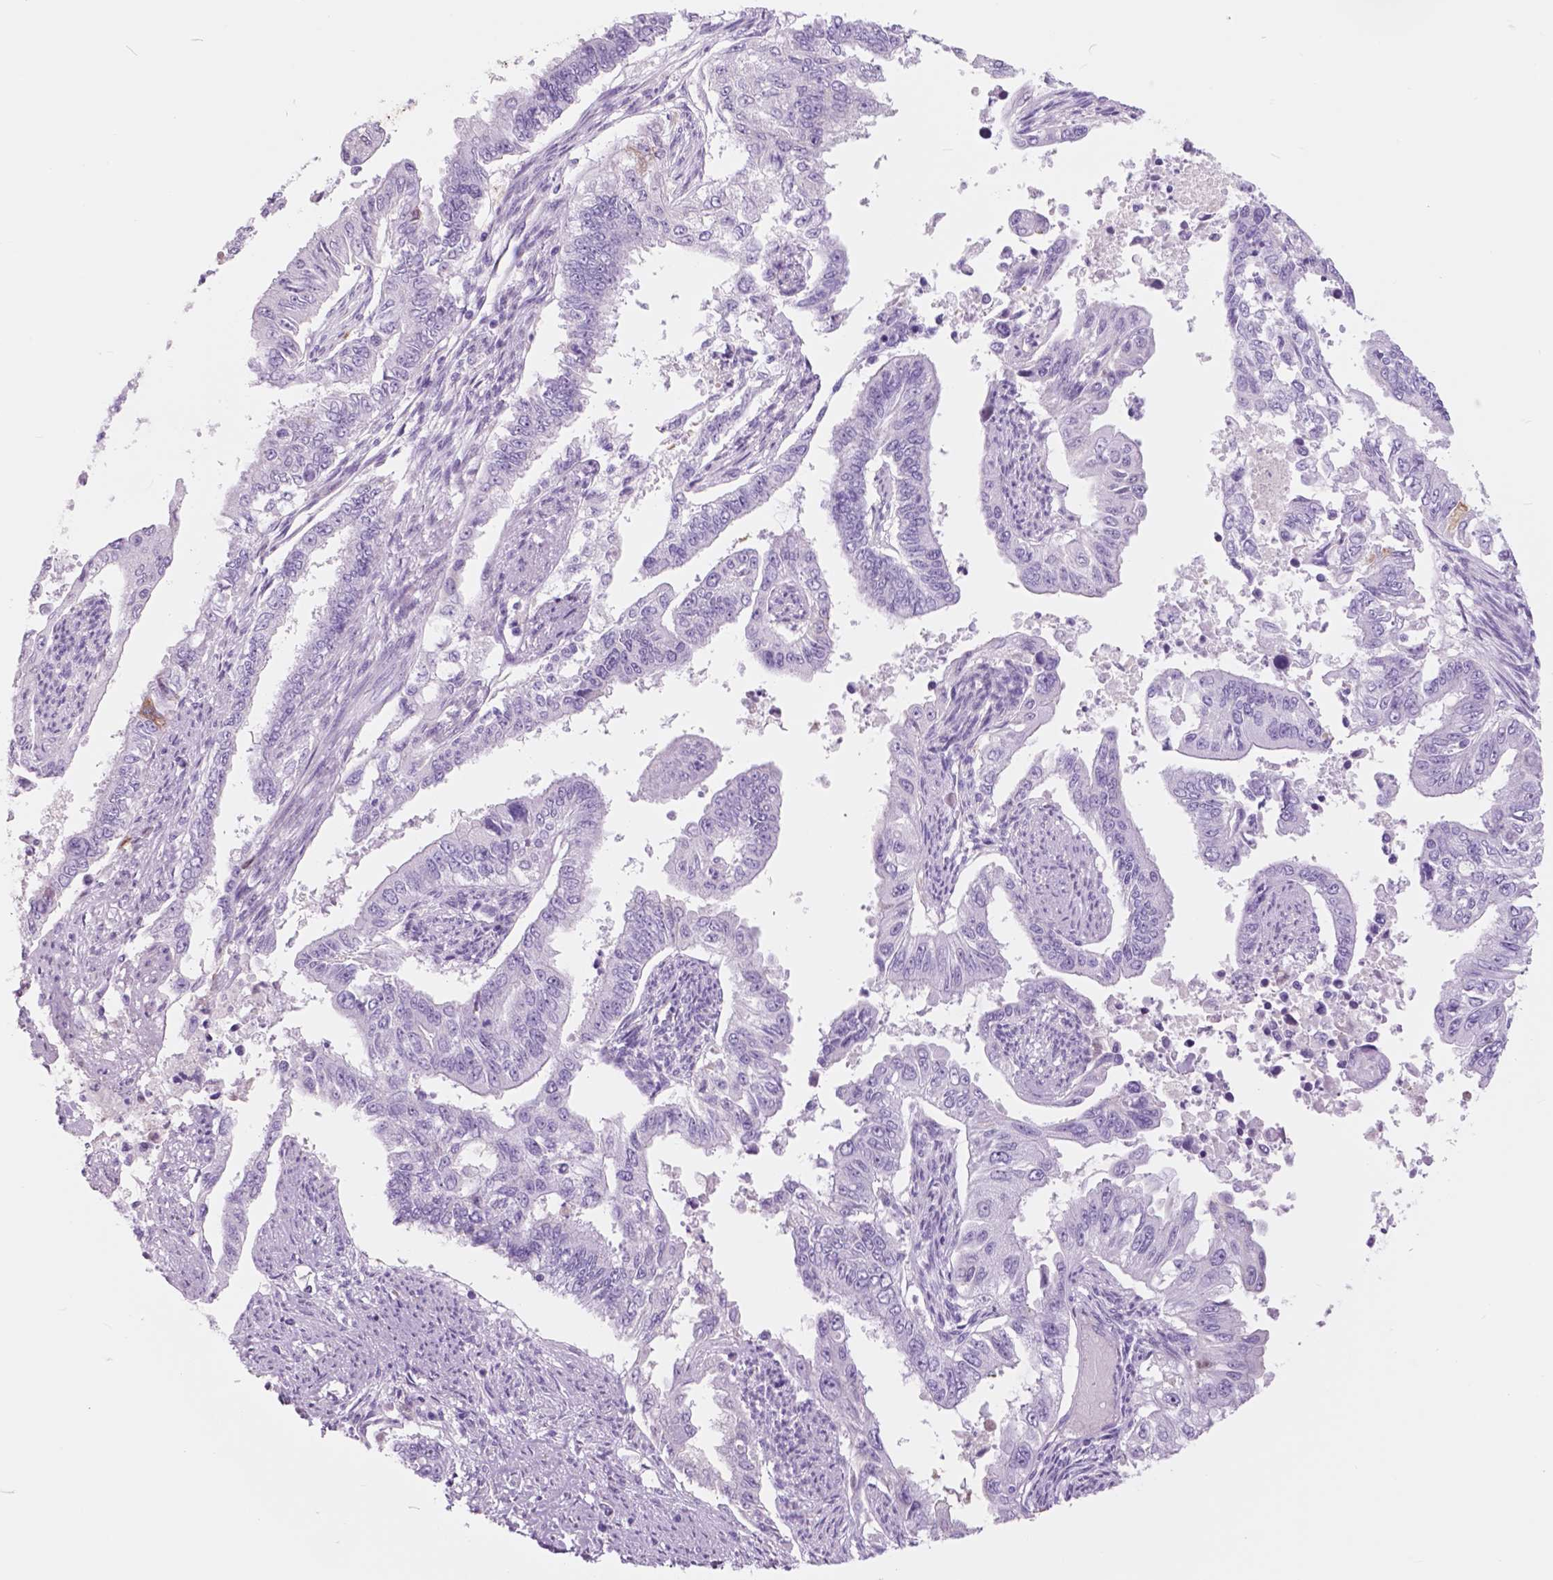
{"staining": {"intensity": "negative", "quantity": "none", "location": "none"}, "tissue": "endometrial cancer", "cell_type": "Tumor cells", "image_type": "cancer", "snomed": [{"axis": "morphology", "description": "Adenocarcinoma, NOS"}, {"axis": "topography", "description": "Uterus"}], "caption": "The immunohistochemistry image has no significant expression in tumor cells of endometrial adenocarcinoma tissue.", "gene": "FXYD2", "patient": {"sex": "female", "age": 59}}